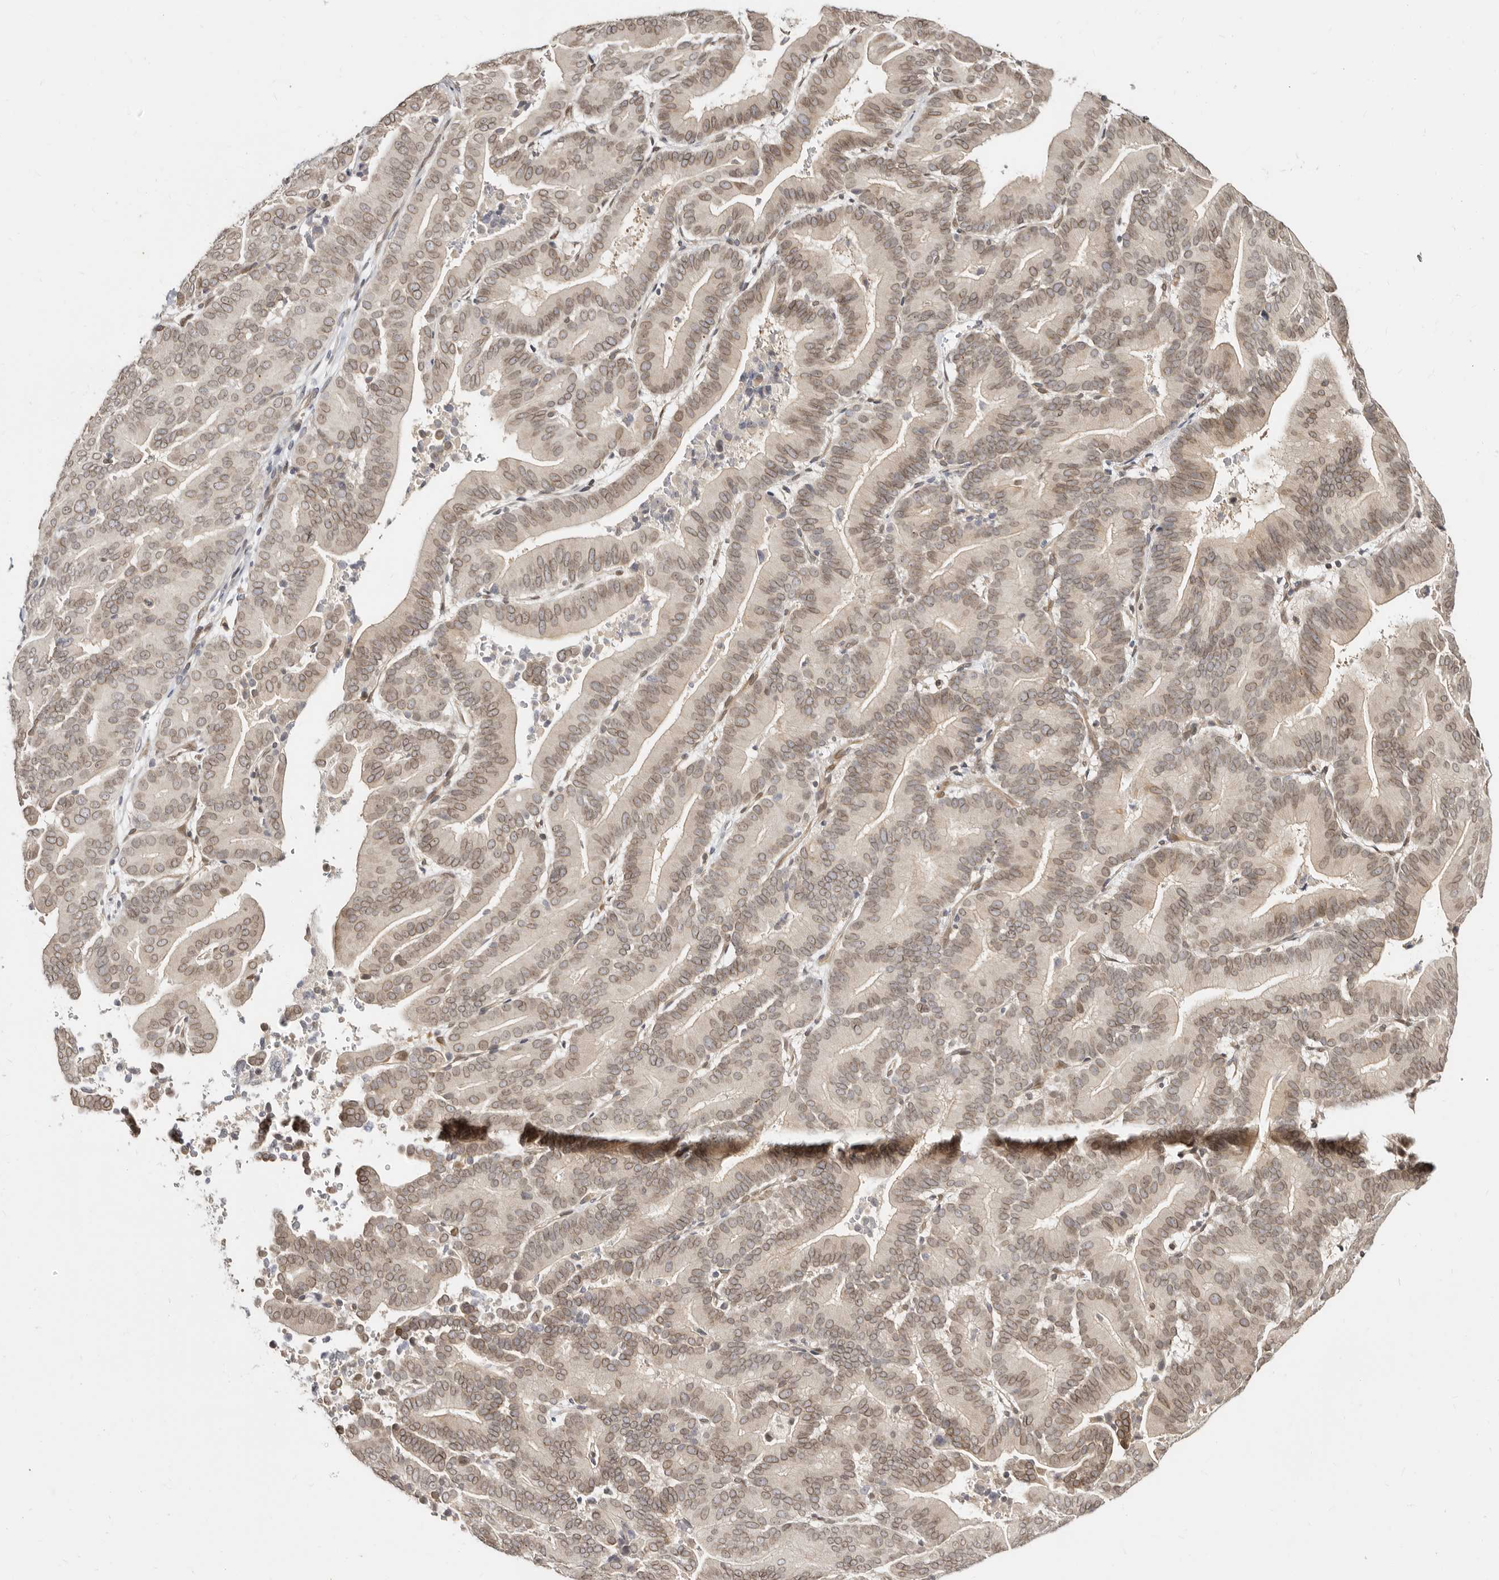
{"staining": {"intensity": "moderate", "quantity": ">75%", "location": "cytoplasmic/membranous,nuclear"}, "tissue": "liver cancer", "cell_type": "Tumor cells", "image_type": "cancer", "snomed": [{"axis": "morphology", "description": "Cholangiocarcinoma"}, {"axis": "topography", "description": "Liver"}], "caption": "Liver cancer (cholangiocarcinoma) was stained to show a protein in brown. There is medium levels of moderate cytoplasmic/membranous and nuclear positivity in about >75% of tumor cells. The protein of interest is shown in brown color, while the nuclei are stained blue.", "gene": "LCORL", "patient": {"sex": "female", "age": 75}}